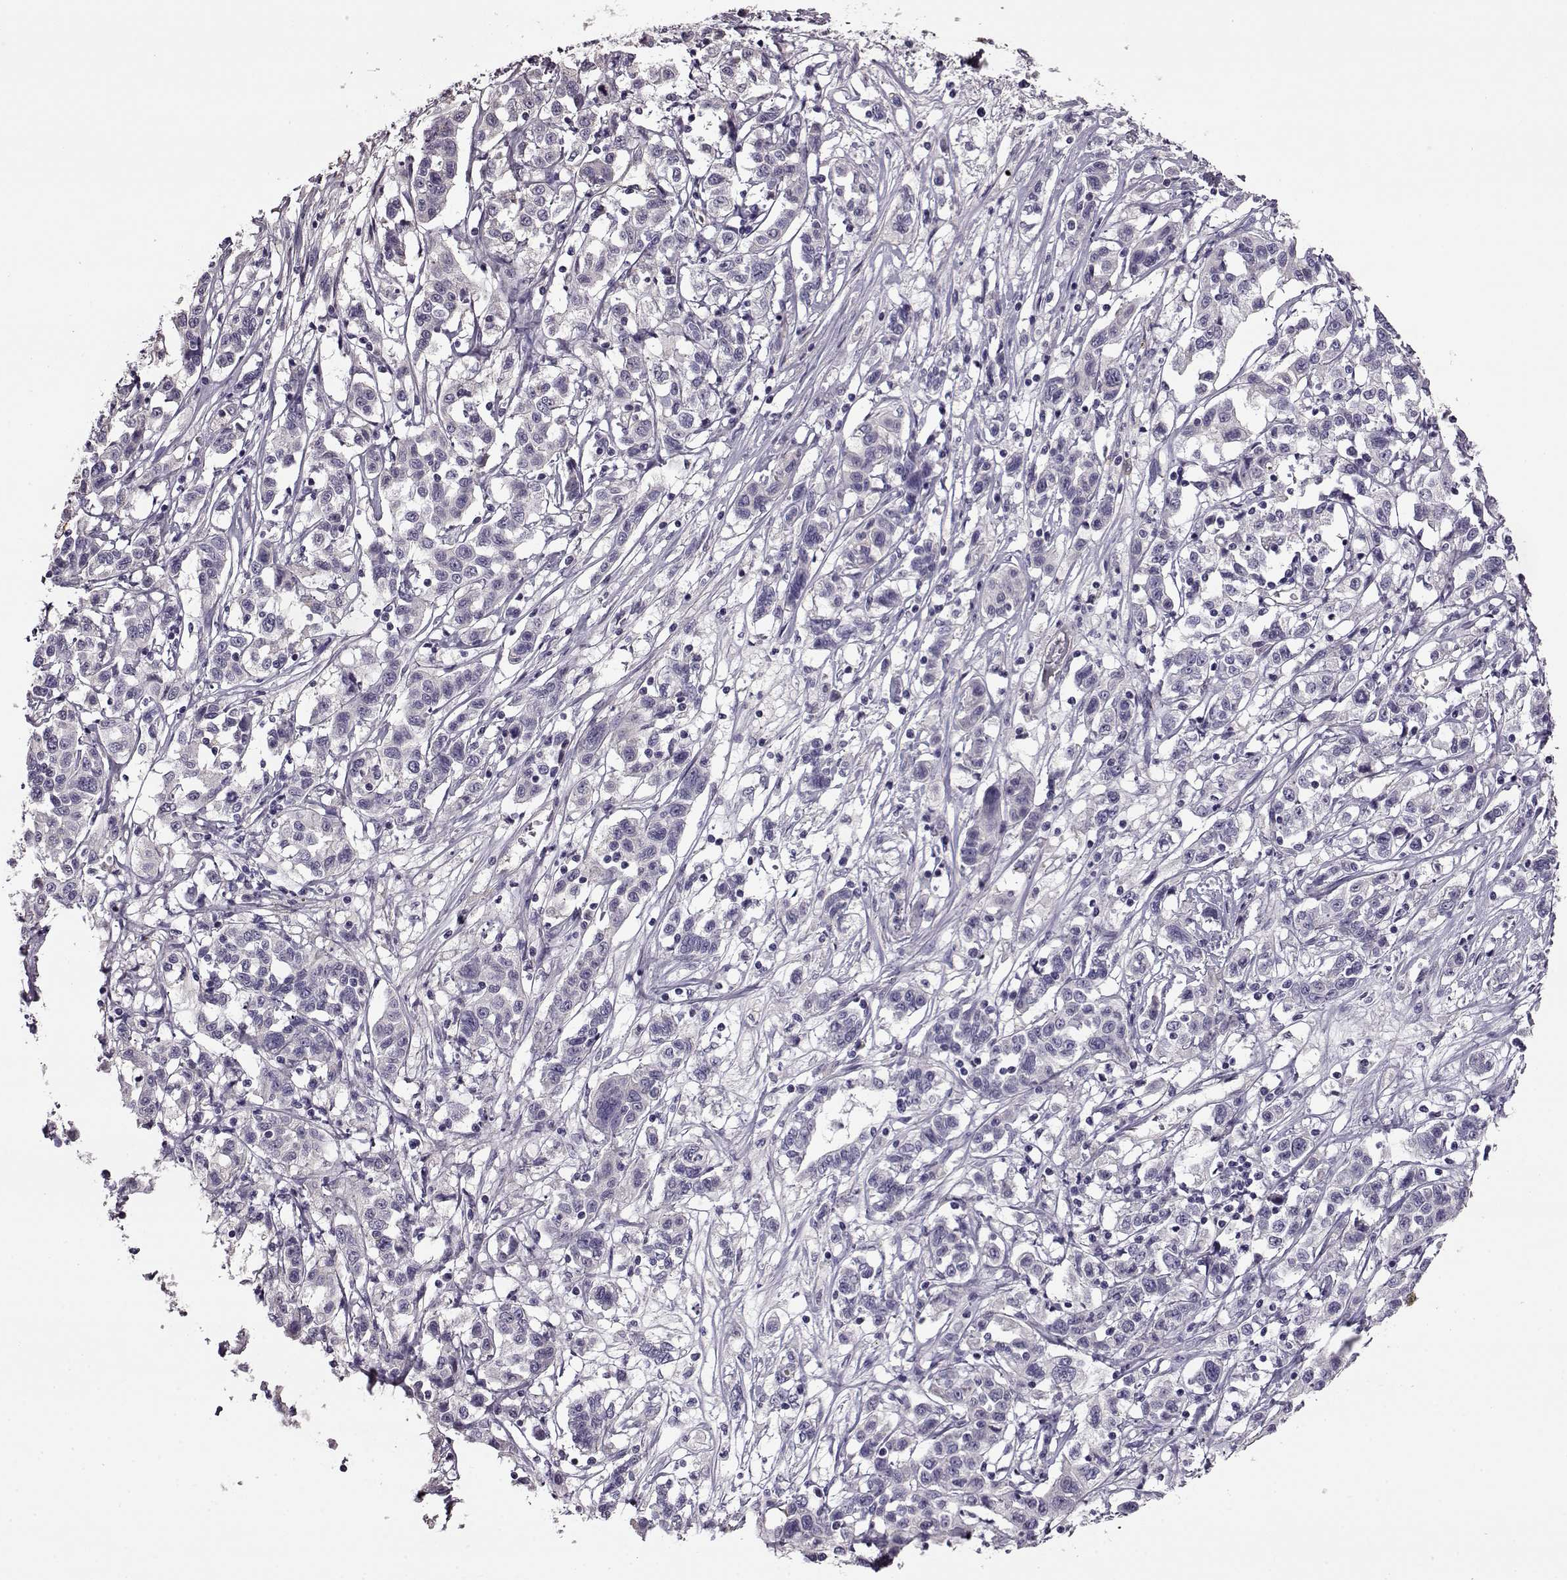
{"staining": {"intensity": "negative", "quantity": "none", "location": "none"}, "tissue": "liver cancer", "cell_type": "Tumor cells", "image_type": "cancer", "snomed": [{"axis": "morphology", "description": "Adenocarcinoma, NOS"}, {"axis": "morphology", "description": "Cholangiocarcinoma"}, {"axis": "topography", "description": "Liver"}], "caption": "Liver cancer (adenocarcinoma) stained for a protein using immunohistochemistry (IHC) displays no expression tumor cells.", "gene": "EDDM3B", "patient": {"sex": "male", "age": 64}}